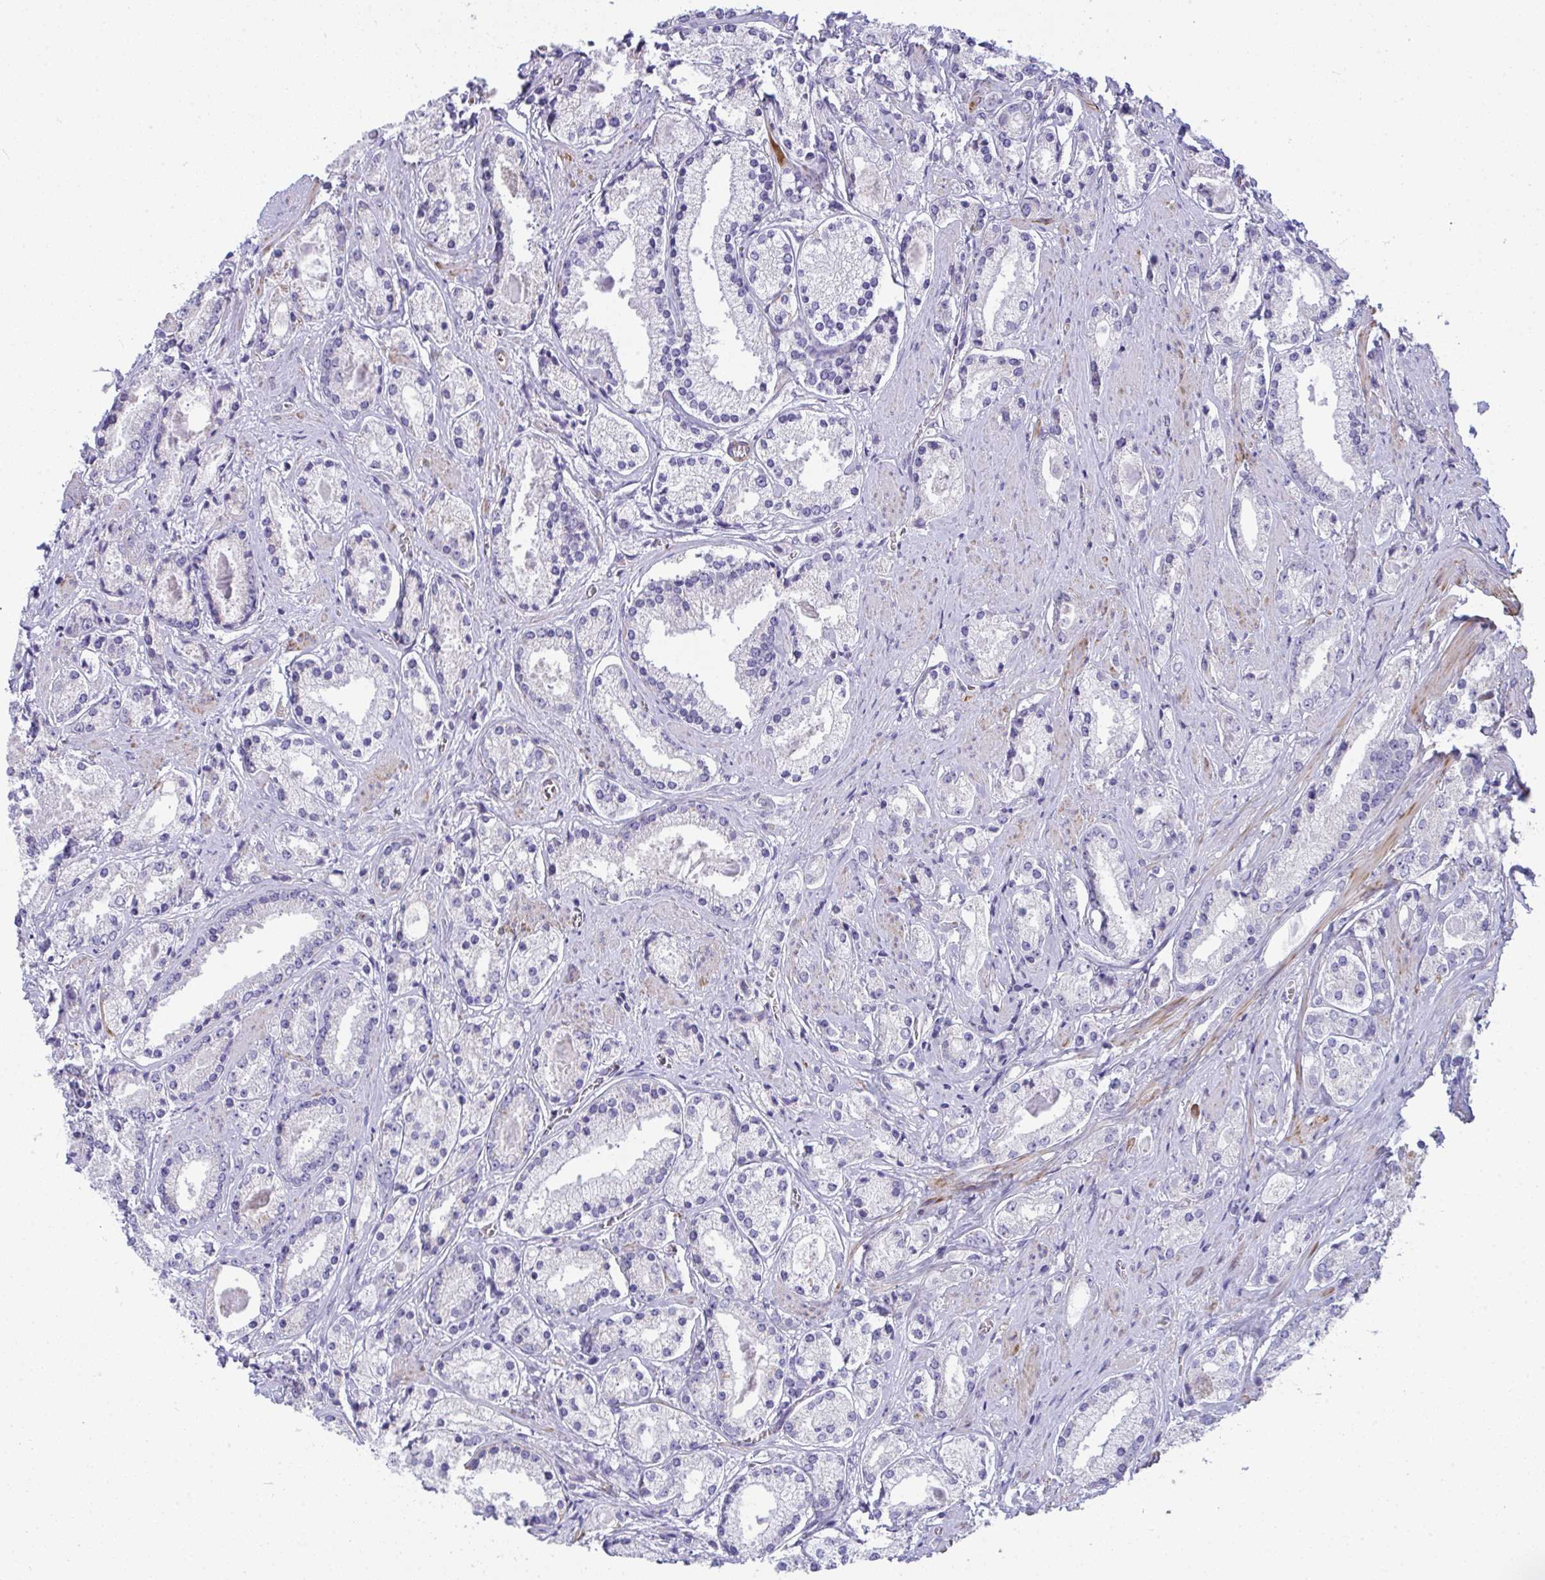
{"staining": {"intensity": "negative", "quantity": "none", "location": "none"}, "tissue": "prostate cancer", "cell_type": "Tumor cells", "image_type": "cancer", "snomed": [{"axis": "morphology", "description": "Adenocarcinoma, High grade"}, {"axis": "topography", "description": "Prostate"}], "caption": "Immunohistochemistry (IHC) of prostate cancer reveals no positivity in tumor cells.", "gene": "MYL12A", "patient": {"sex": "male", "age": 67}}